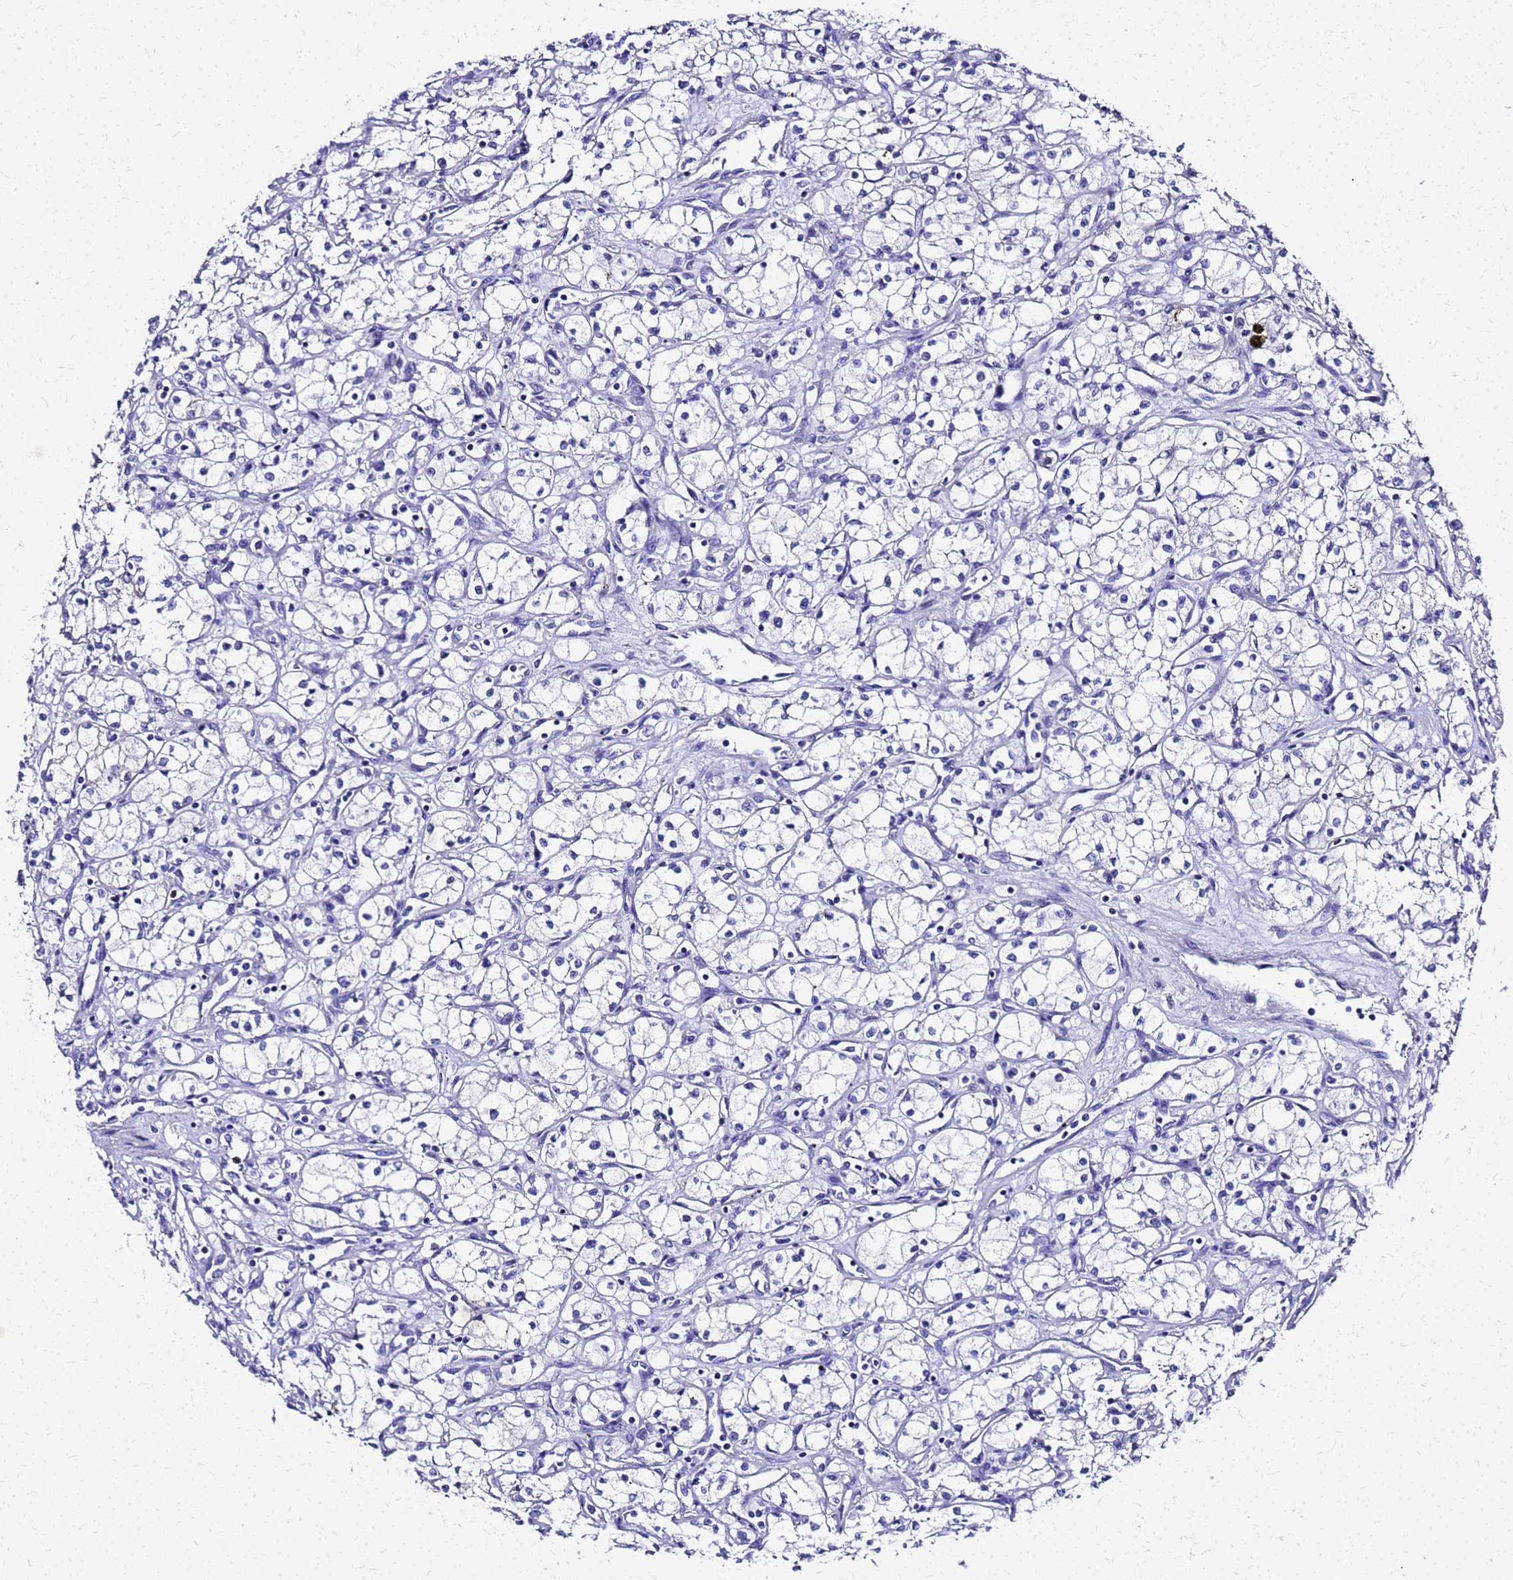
{"staining": {"intensity": "negative", "quantity": "none", "location": "none"}, "tissue": "renal cancer", "cell_type": "Tumor cells", "image_type": "cancer", "snomed": [{"axis": "morphology", "description": "Adenocarcinoma, NOS"}, {"axis": "topography", "description": "Kidney"}], "caption": "IHC micrograph of neoplastic tissue: renal cancer (adenocarcinoma) stained with DAB displays no significant protein positivity in tumor cells.", "gene": "SMIM21", "patient": {"sex": "male", "age": 59}}